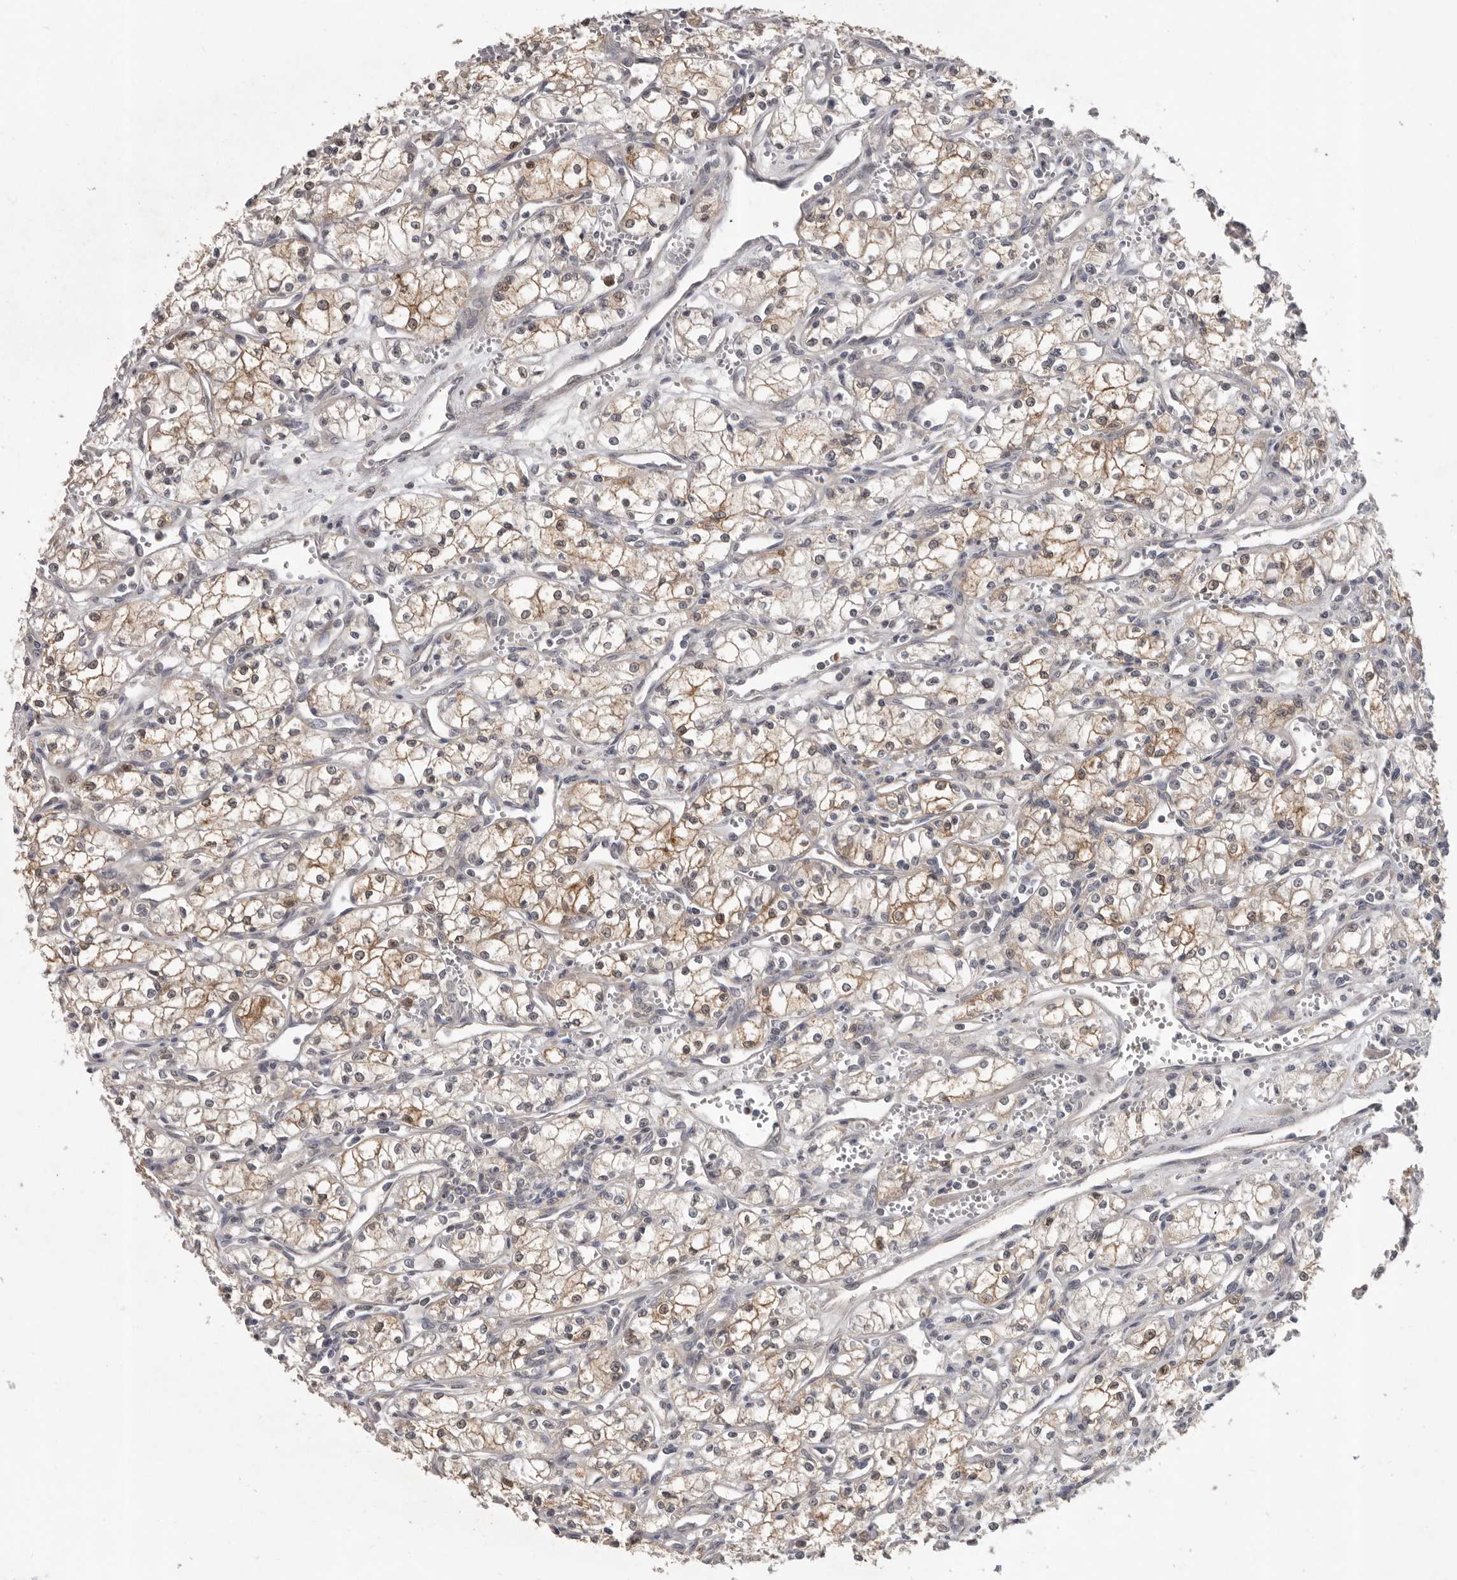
{"staining": {"intensity": "moderate", "quantity": ">75%", "location": "cytoplasmic/membranous"}, "tissue": "renal cancer", "cell_type": "Tumor cells", "image_type": "cancer", "snomed": [{"axis": "morphology", "description": "Adenocarcinoma, NOS"}, {"axis": "topography", "description": "Kidney"}], "caption": "Protein analysis of renal cancer (adenocarcinoma) tissue shows moderate cytoplasmic/membranous positivity in about >75% of tumor cells.", "gene": "RALGPS2", "patient": {"sex": "male", "age": 59}}